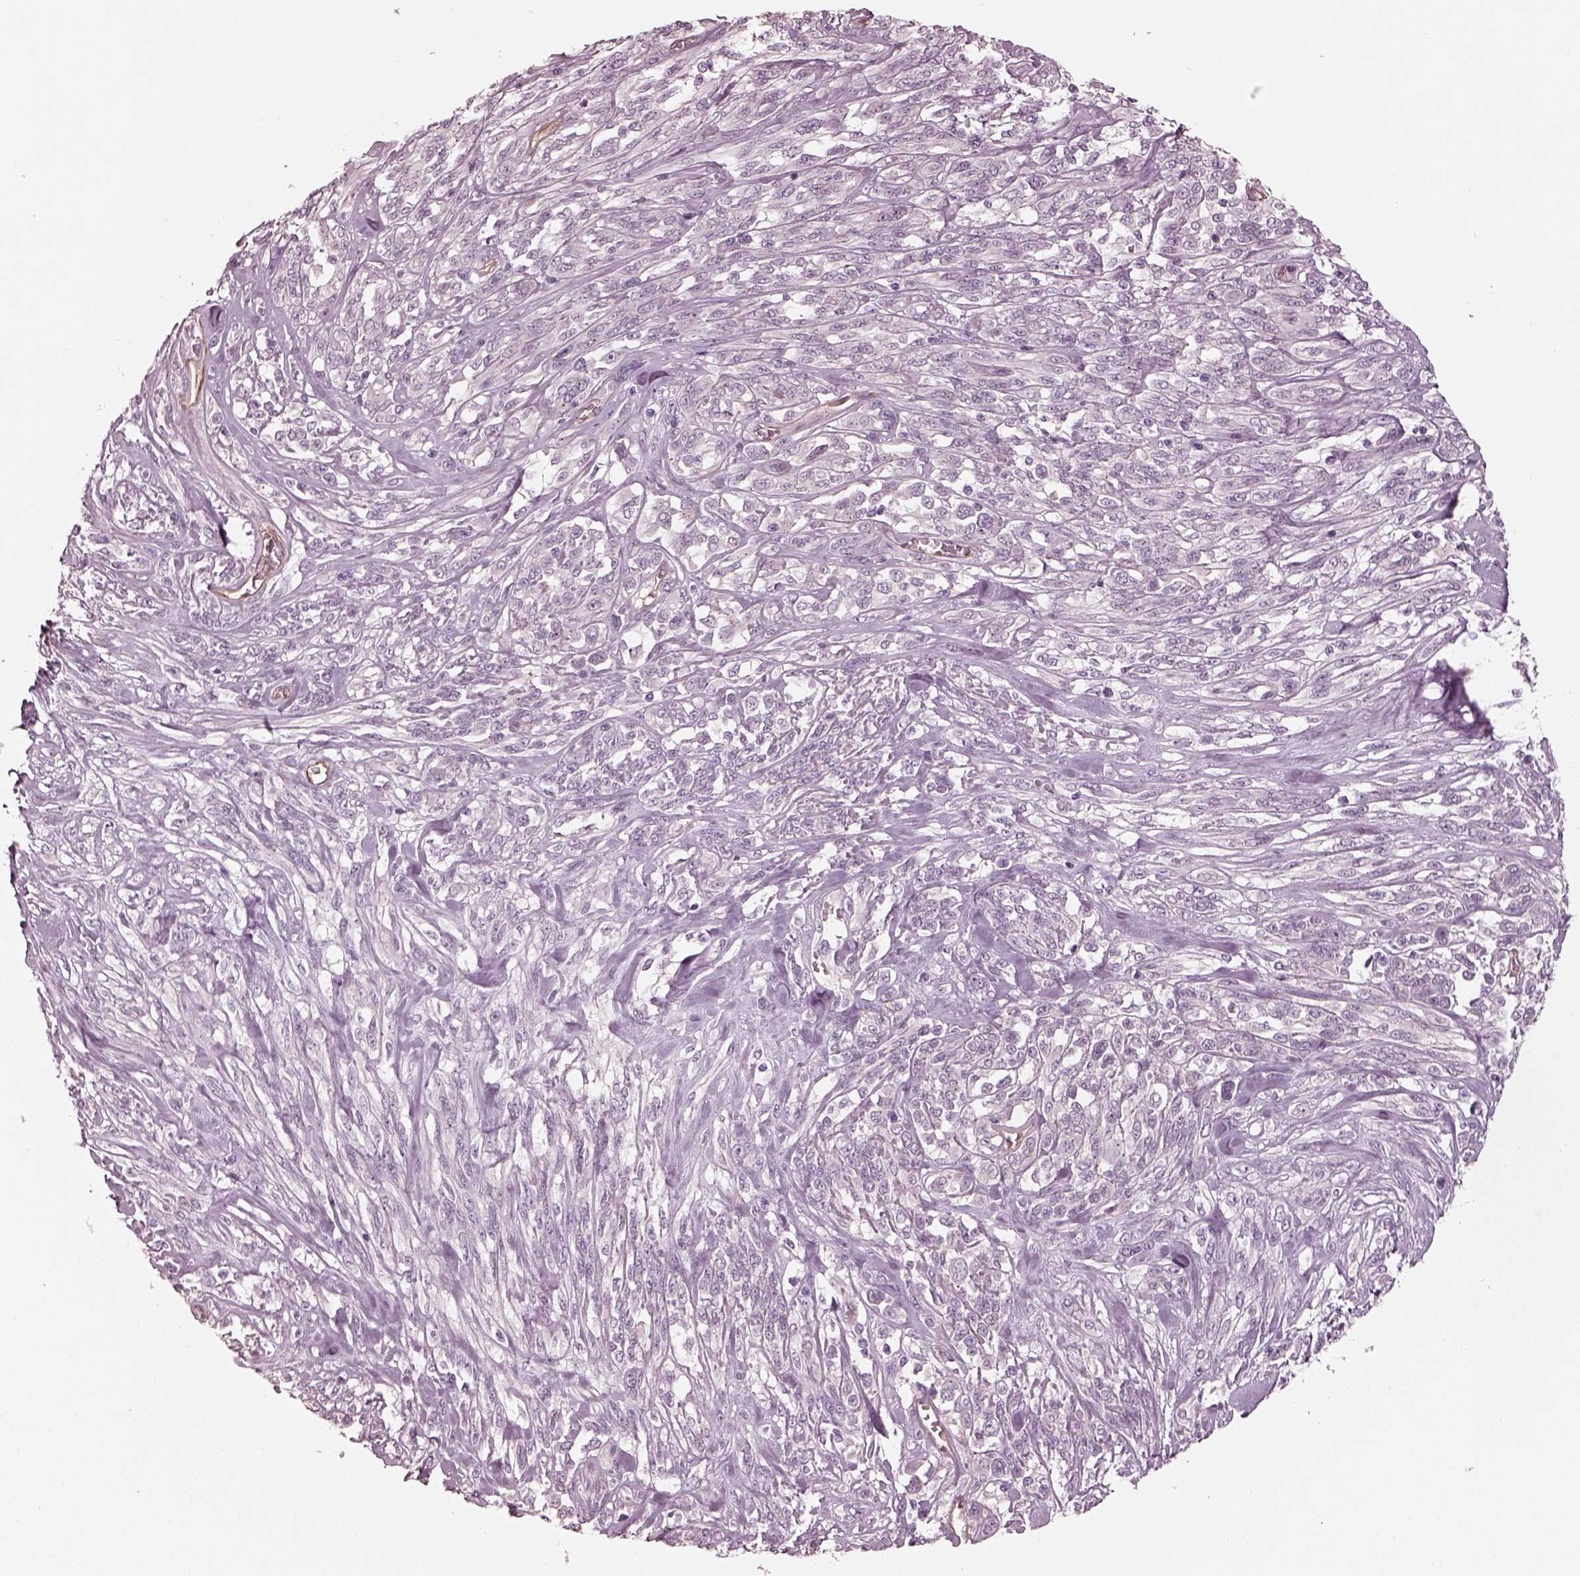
{"staining": {"intensity": "negative", "quantity": "none", "location": "none"}, "tissue": "melanoma", "cell_type": "Tumor cells", "image_type": "cancer", "snomed": [{"axis": "morphology", "description": "Malignant melanoma, NOS"}, {"axis": "topography", "description": "Skin"}], "caption": "A micrograph of human malignant melanoma is negative for staining in tumor cells.", "gene": "EIF4E1B", "patient": {"sex": "female", "age": 91}}